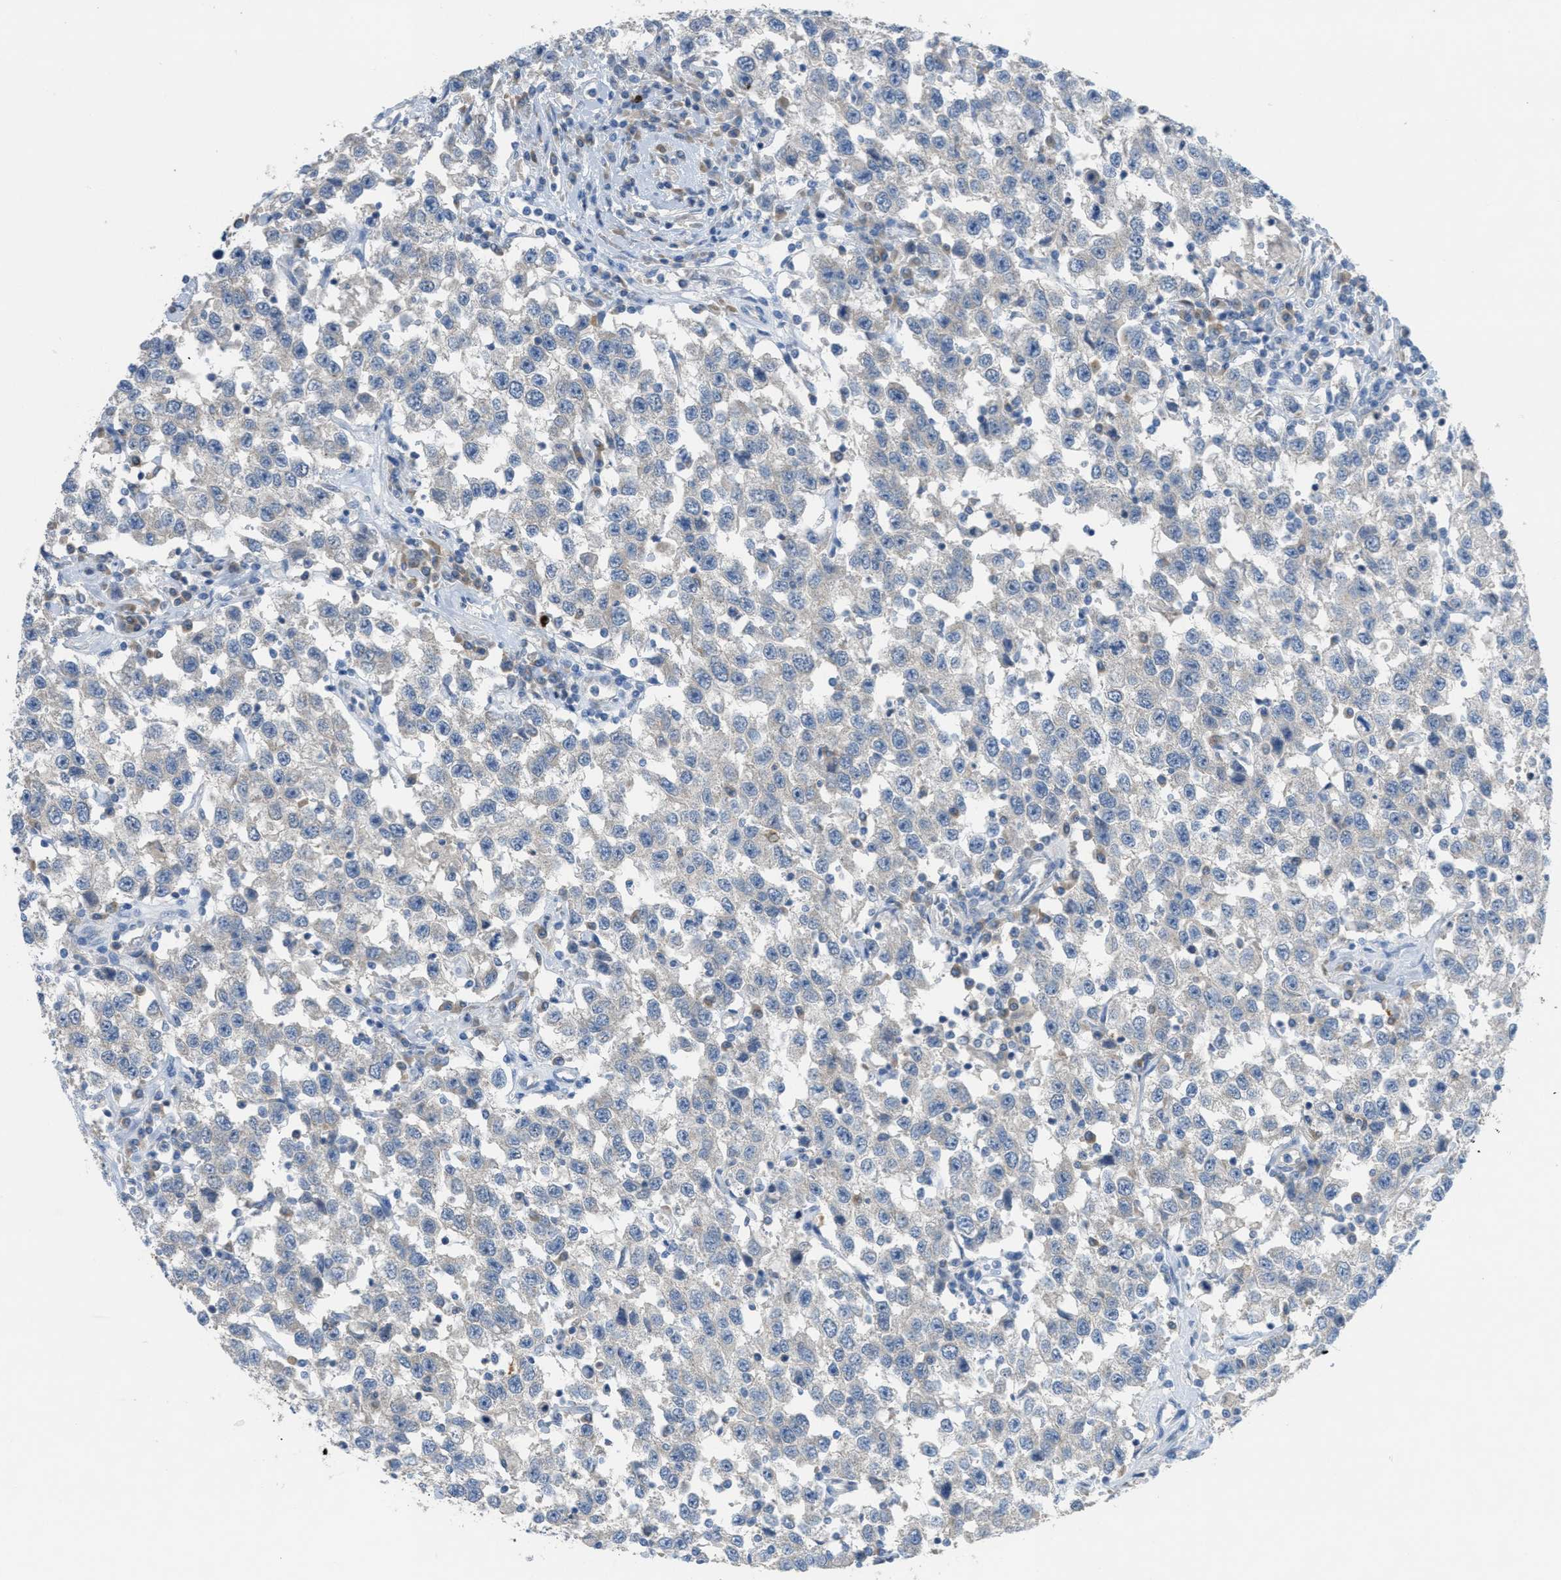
{"staining": {"intensity": "negative", "quantity": "none", "location": "none"}, "tissue": "testis cancer", "cell_type": "Tumor cells", "image_type": "cancer", "snomed": [{"axis": "morphology", "description": "Seminoma, NOS"}, {"axis": "topography", "description": "Testis"}], "caption": "Testis cancer (seminoma) was stained to show a protein in brown. There is no significant expression in tumor cells. The staining is performed using DAB brown chromogen with nuclei counter-stained in using hematoxylin.", "gene": "UBA5", "patient": {"sex": "male", "age": 41}}